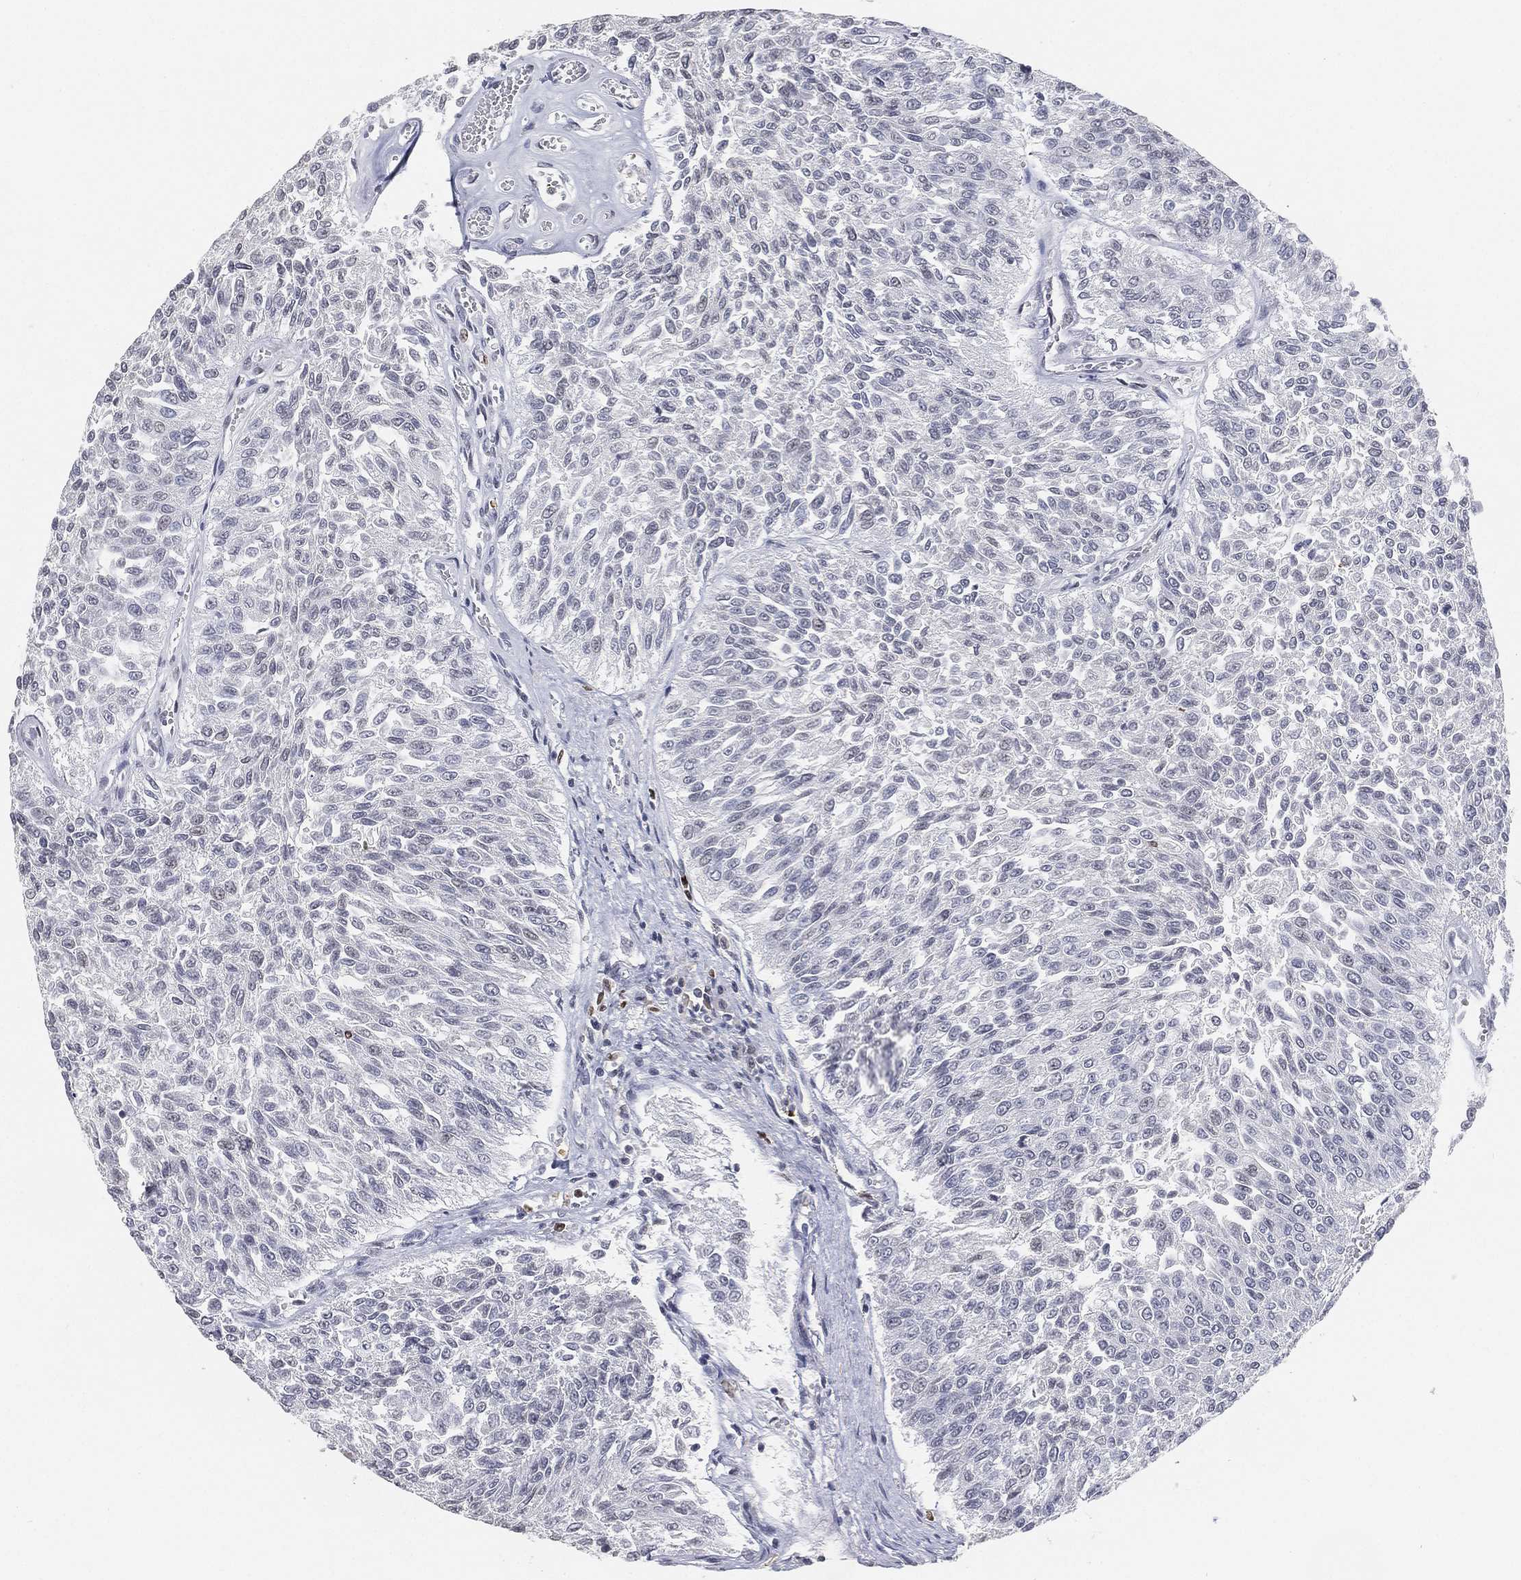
{"staining": {"intensity": "negative", "quantity": "none", "location": "none"}, "tissue": "urothelial cancer", "cell_type": "Tumor cells", "image_type": "cancer", "snomed": [{"axis": "morphology", "description": "Urothelial carcinoma, Low grade"}, {"axis": "topography", "description": "Urinary bladder"}], "caption": "Human urothelial carcinoma (low-grade) stained for a protein using IHC displays no staining in tumor cells.", "gene": "ARG1", "patient": {"sex": "male", "age": 78}}